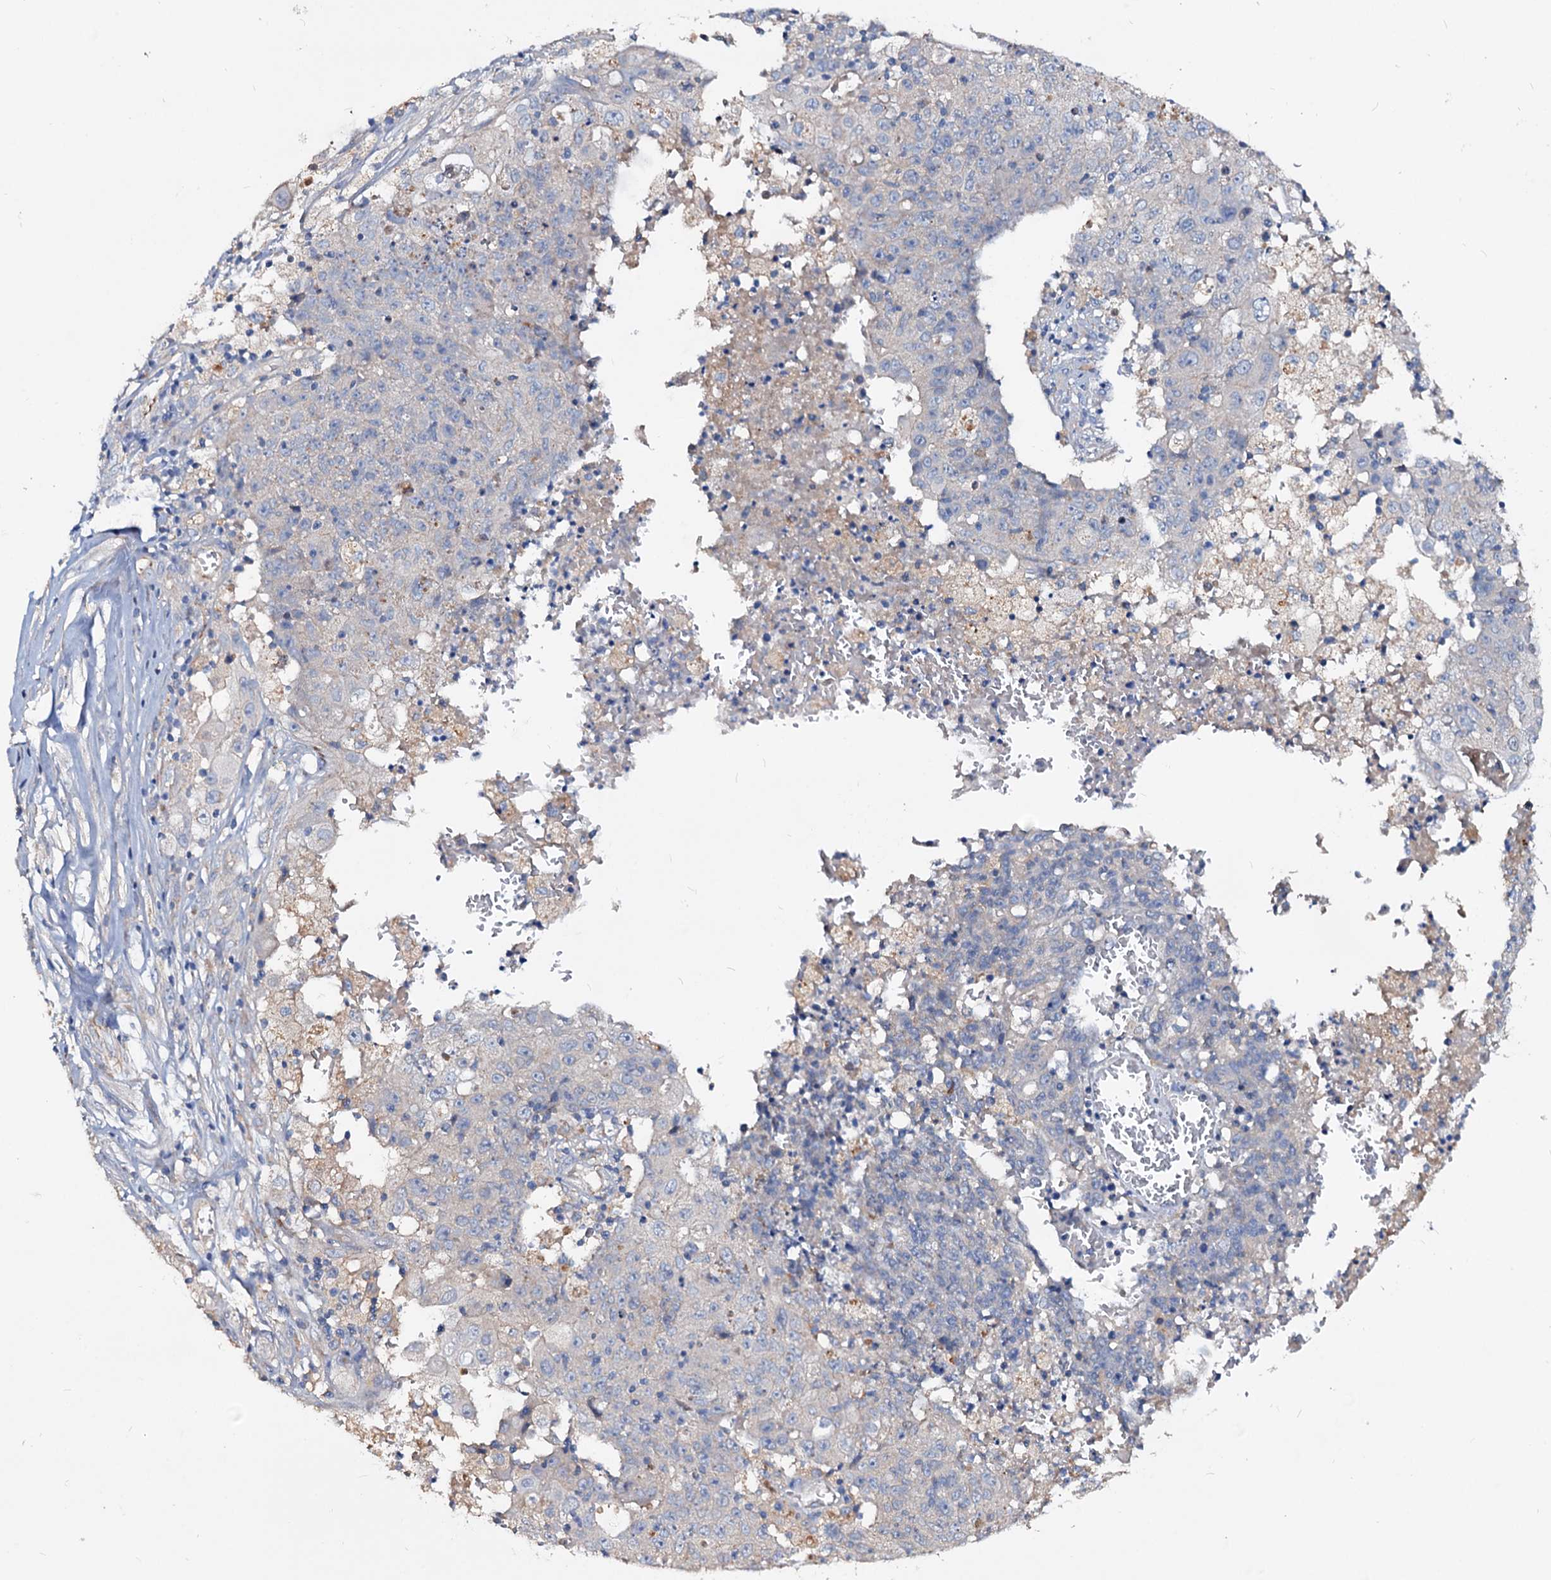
{"staining": {"intensity": "negative", "quantity": "none", "location": "none"}, "tissue": "ovarian cancer", "cell_type": "Tumor cells", "image_type": "cancer", "snomed": [{"axis": "morphology", "description": "Carcinoma, endometroid"}, {"axis": "topography", "description": "Ovary"}], "caption": "High magnification brightfield microscopy of ovarian endometroid carcinoma stained with DAB (brown) and counterstained with hematoxylin (blue): tumor cells show no significant expression. (DAB immunohistochemistry visualized using brightfield microscopy, high magnification).", "gene": "ACY3", "patient": {"sex": "female", "age": 42}}